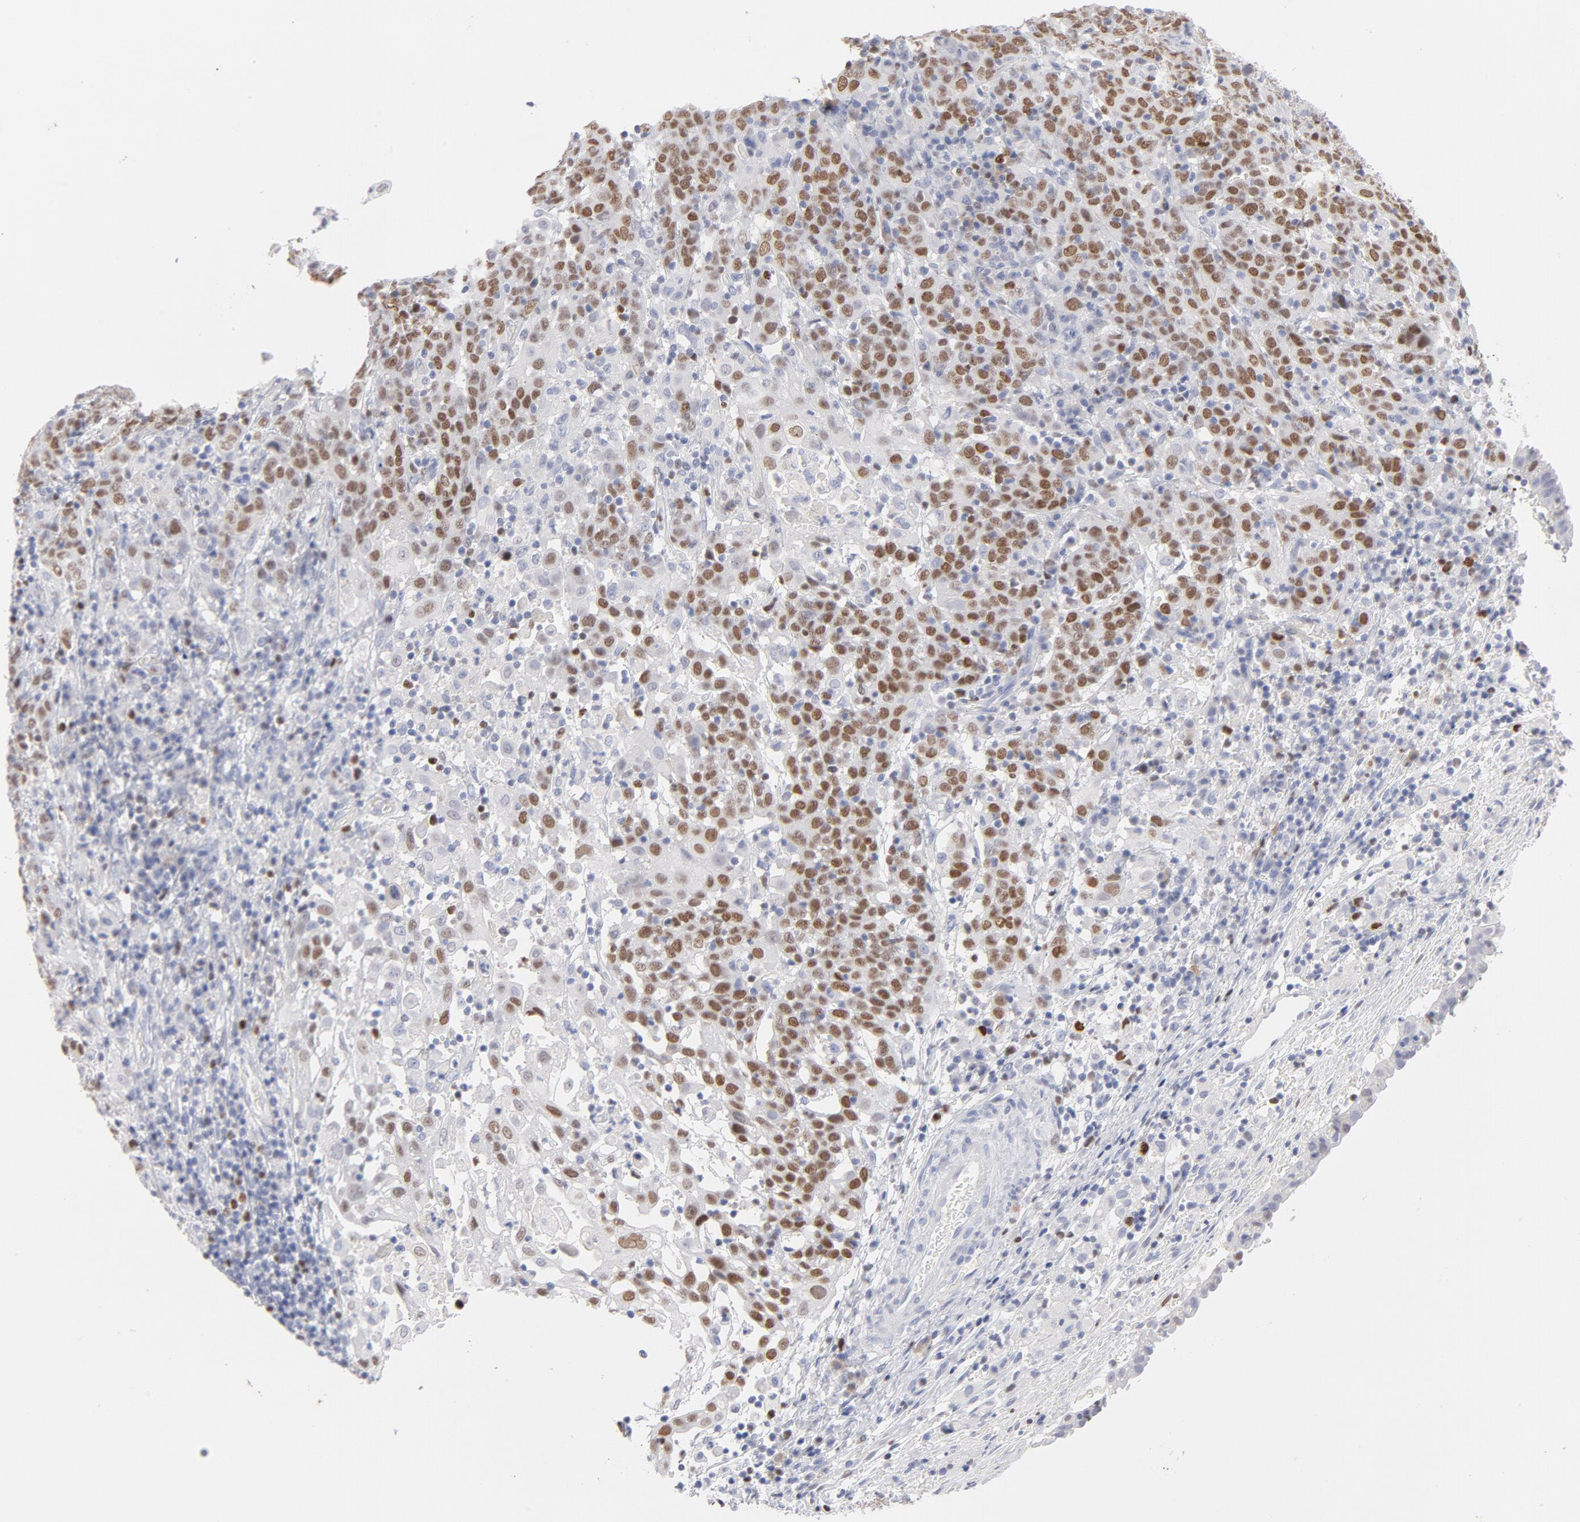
{"staining": {"intensity": "strong", "quantity": ">75%", "location": "nuclear"}, "tissue": "cervical cancer", "cell_type": "Tumor cells", "image_type": "cancer", "snomed": [{"axis": "morphology", "description": "Normal tissue, NOS"}, {"axis": "morphology", "description": "Squamous cell carcinoma, NOS"}, {"axis": "topography", "description": "Cervix"}], "caption": "An IHC micrograph of tumor tissue is shown. Protein staining in brown shows strong nuclear positivity in squamous cell carcinoma (cervical) within tumor cells. The staining was performed using DAB to visualize the protein expression in brown, while the nuclei were stained in blue with hematoxylin (Magnification: 20x).", "gene": "MCM7", "patient": {"sex": "female", "age": 67}}